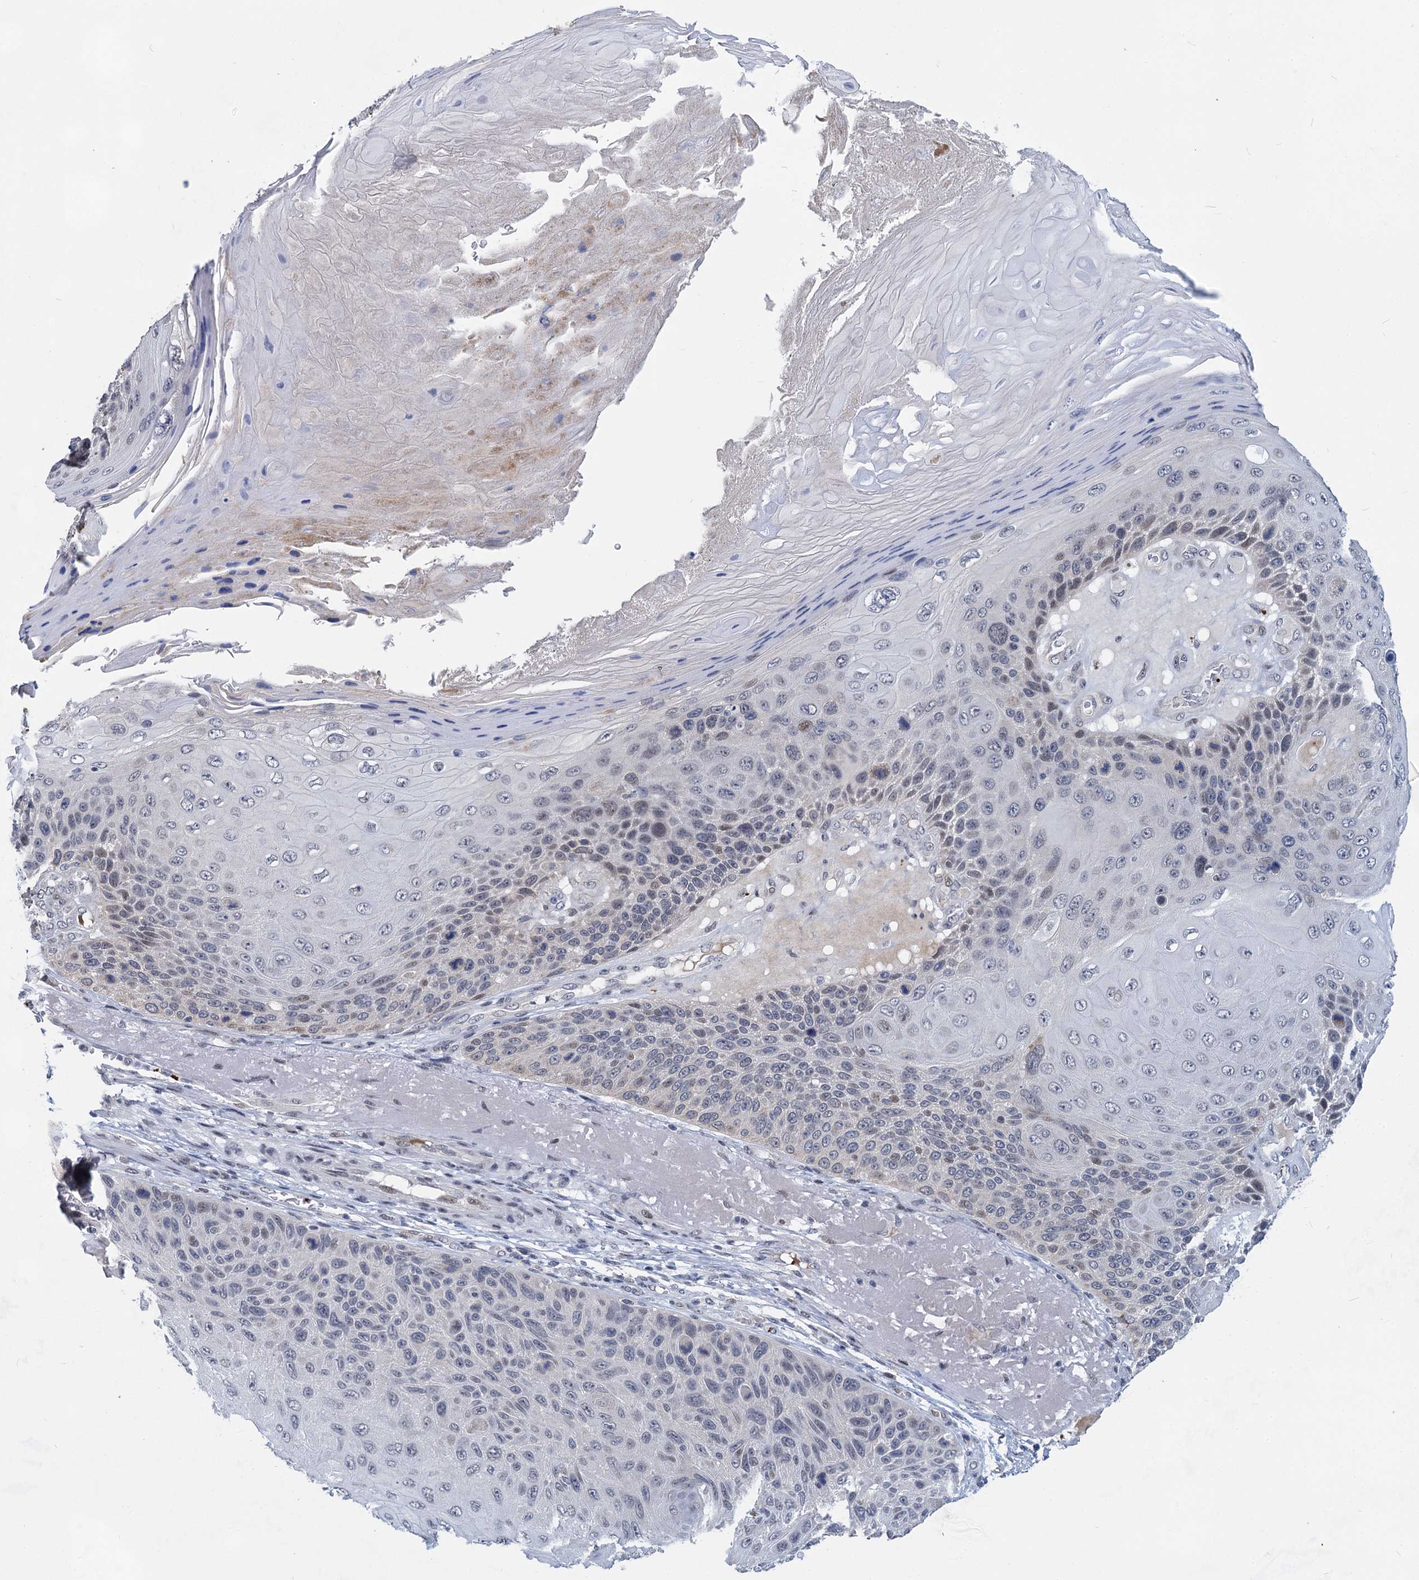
{"staining": {"intensity": "weak", "quantity": "<25%", "location": "nuclear"}, "tissue": "skin cancer", "cell_type": "Tumor cells", "image_type": "cancer", "snomed": [{"axis": "morphology", "description": "Squamous cell carcinoma, NOS"}, {"axis": "topography", "description": "Skin"}], "caption": "Immunohistochemical staining of human skin cancer (squamous cell carcinoma) exhibits no significant expression in tumor cells.", "gene": "MON2", "patient": {"sex": "female", "age": 88}}